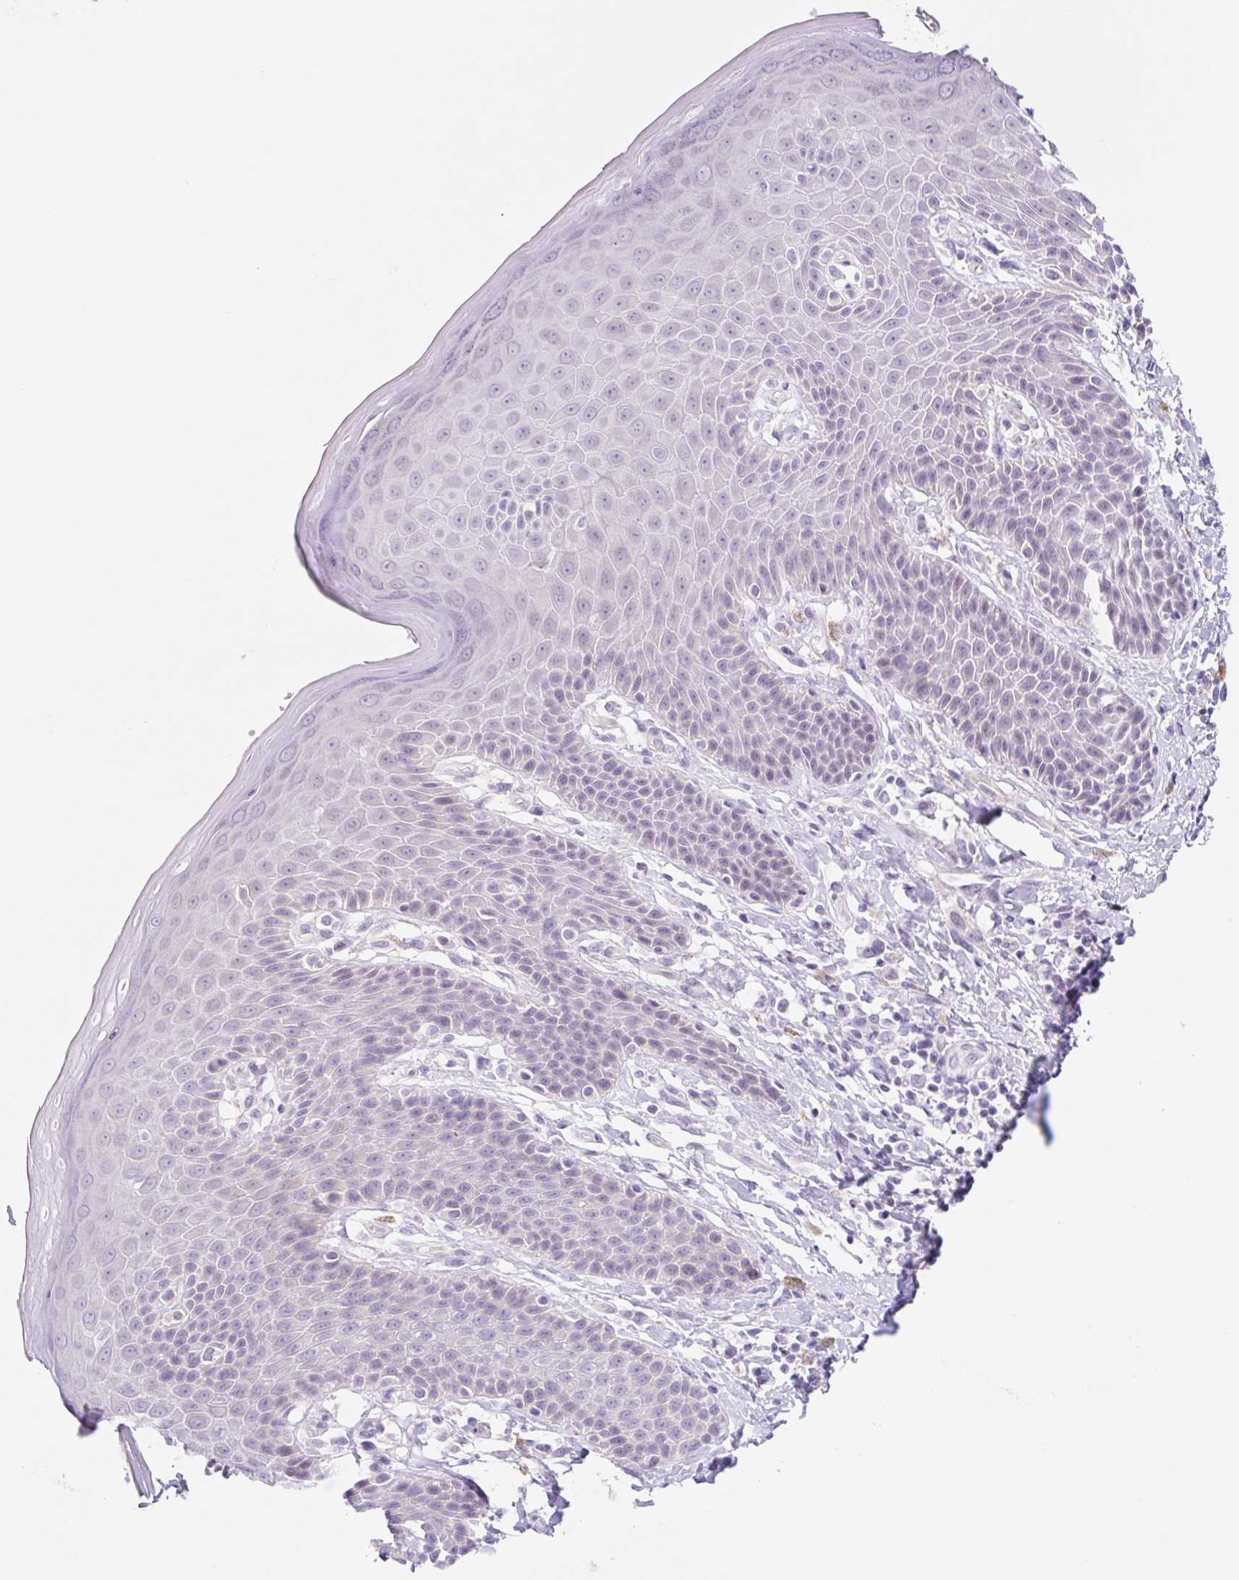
{"staining": {"intensity": "negative", "quantity": "none", "location": "none"}, "tissue": "skin", "cell_type": "Epidermal cells", "image_type": "normal", "snomed": [{"axis": "morphology", "description": "Normal tissue, NOS"}, {"axis": "topography", "description": "Peripheral nerve tissue"}], "caption": "DAB immunohistochemical staining of normal skin displays no significant positivity in epidermal cells. (DAB IHC, high magnification).", "gene": "DCAF17", "patient": {"sex": "male", "age": 51}}